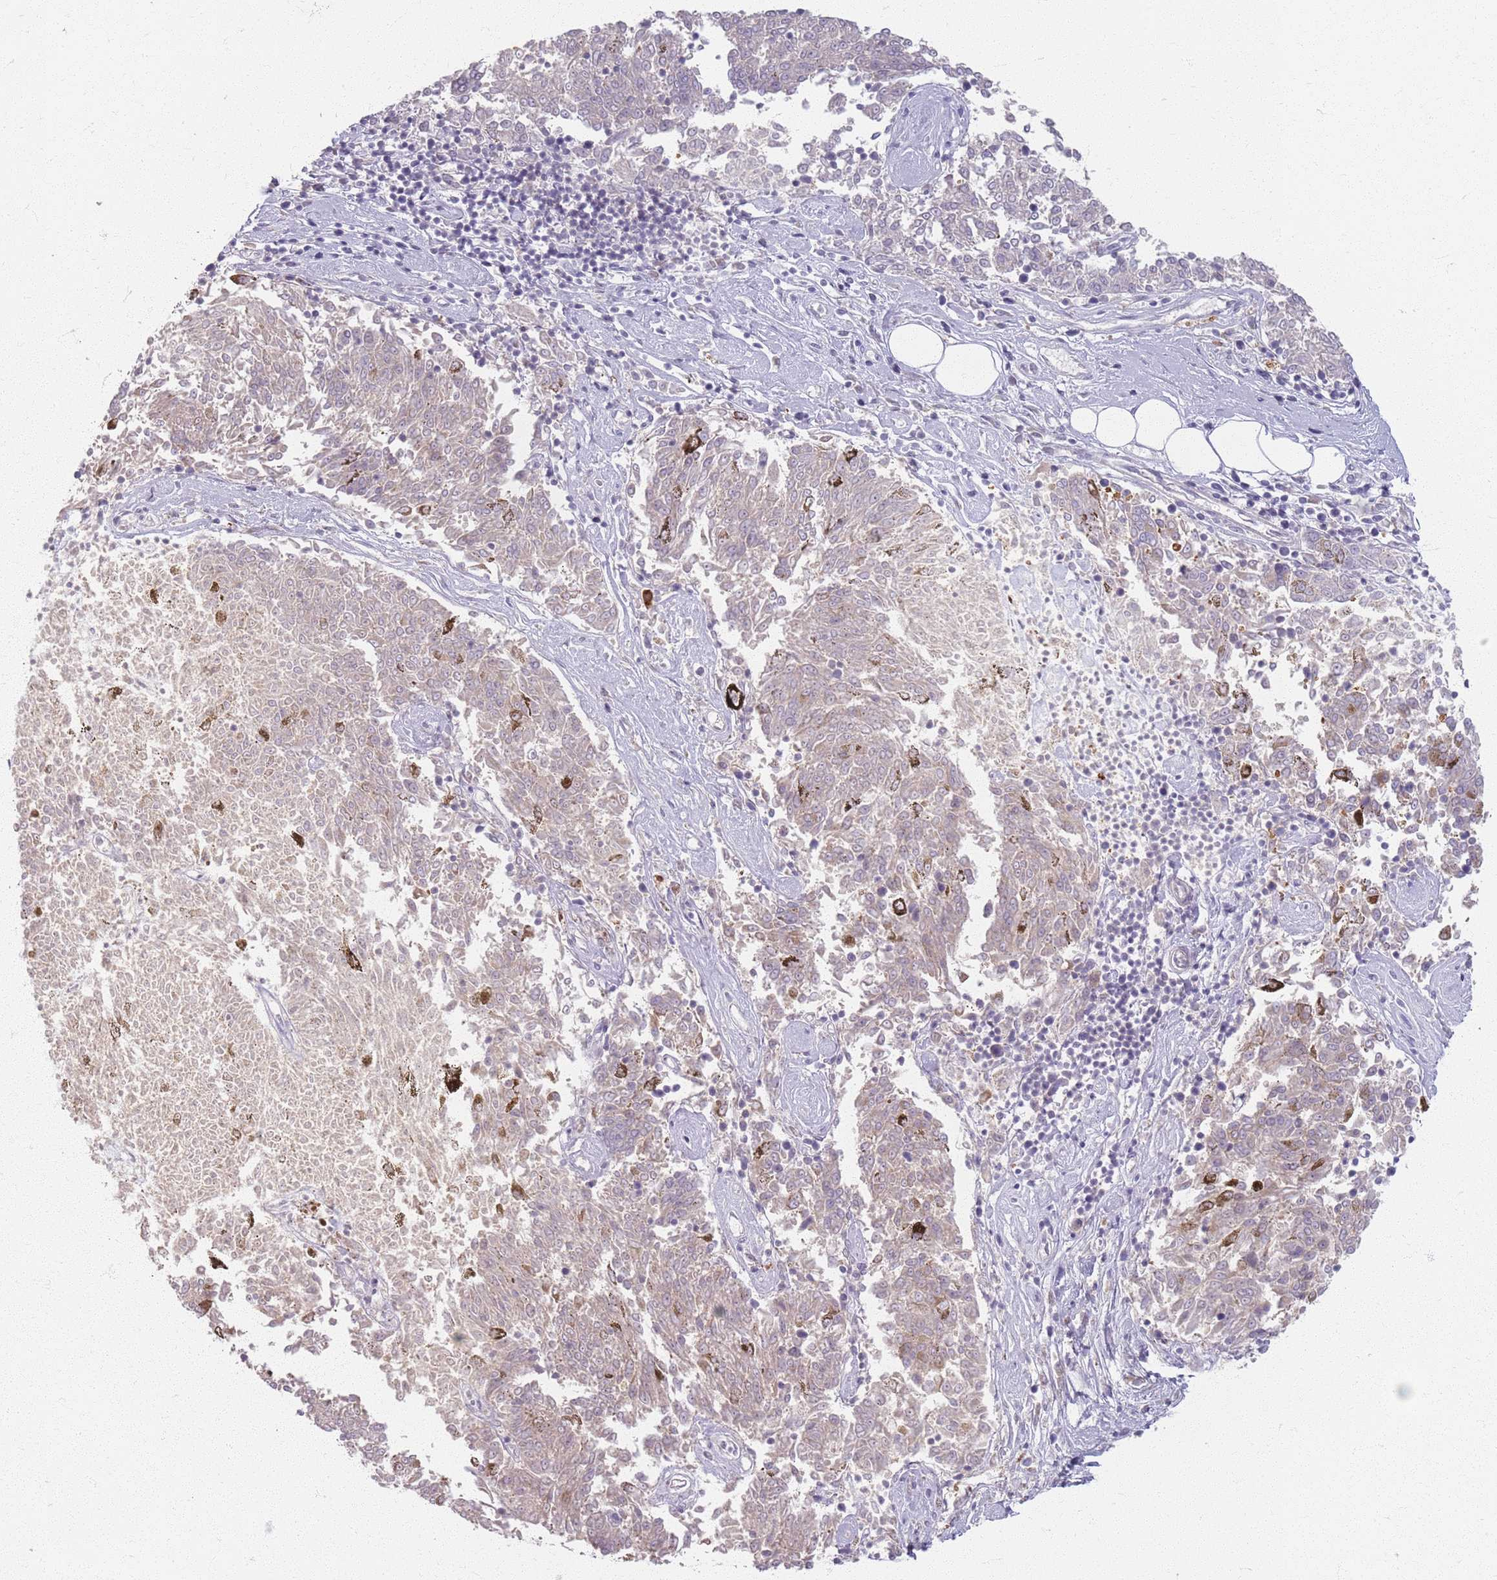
{"staining": {"intensity": "moderate", "quantity": "<25%", "location": "cytoplasmic/membranous"}, "tissue": "melanoma", "cell_type": "Tumor cells", "image_type": "cancer", "snomed": [{"axis": "morphology", "description": "Malignant melanoma, NOS"}, {"axis": "topography", "description": "Skin"}], "caption": "There is low levels of moderate cytoplasmic/membranous expression in tumor cells of melanoma, as demonstrated by immunohistochemical staining (brown color).", "gene": "CRIPT", "patient": {"sex": "female", "age": 72}}